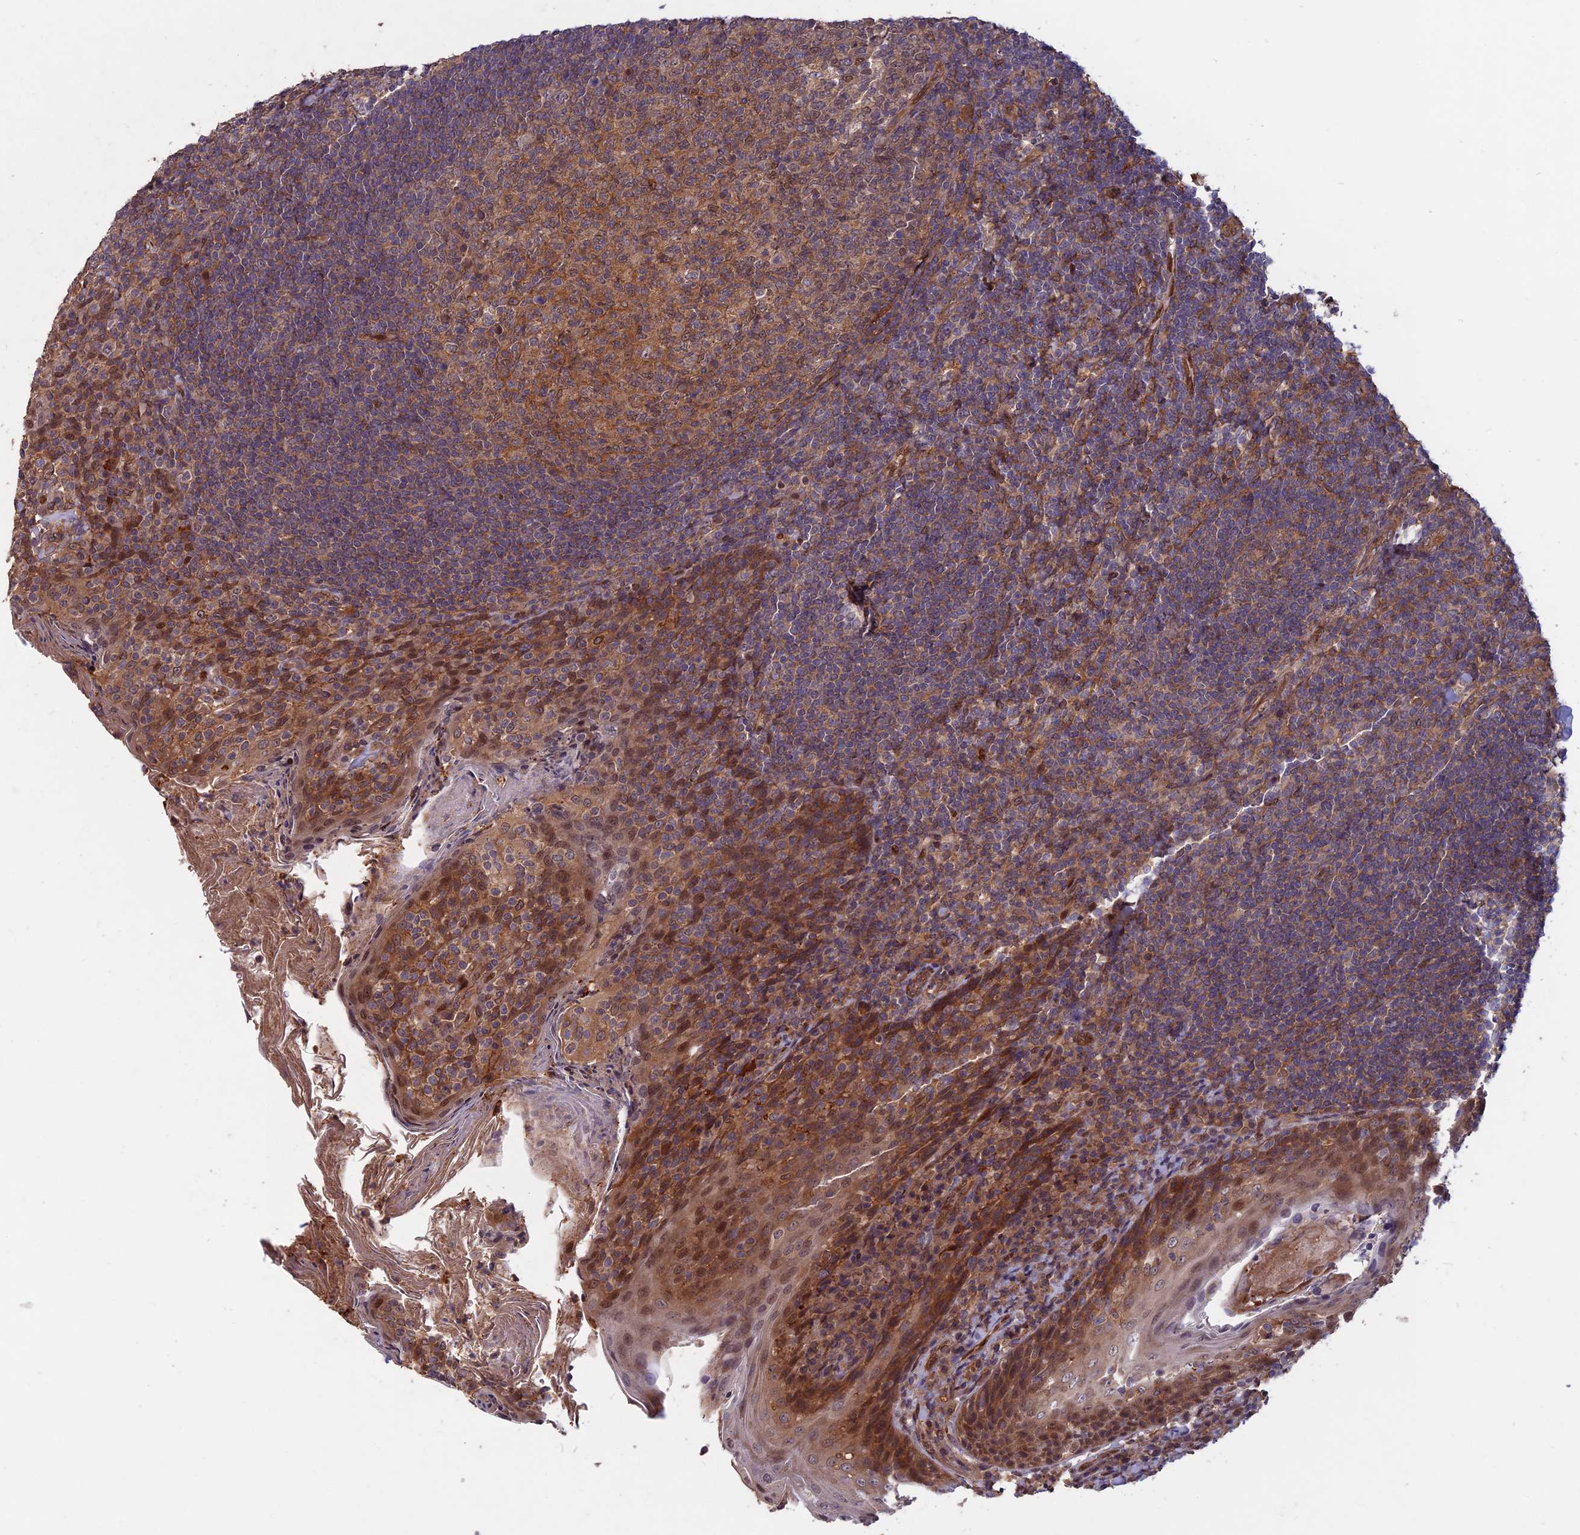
{"staining": {"intensity": "moderate", "quantity": ">75%", "location": "cytoplasmic/membranous,nuclear"}, "tissue": "tonsil", "cell_type": "Germinal center cells", "image_type": "normal", "snomed": [{"axis": "morphology", "description": "Normal tissue, NOS"}, {"axis": "topography", "description": "Tonsil"}], "caption": "DAB (3,3'-diaminobenzidine) immunohistochemical staining of normal tonsil shows moderate cytoplasmic/membranous,nuclear protein staining in about >75% of germinal center cells.", "gene": "SPG11", "patient": {"sex": "female", "age": 10}}